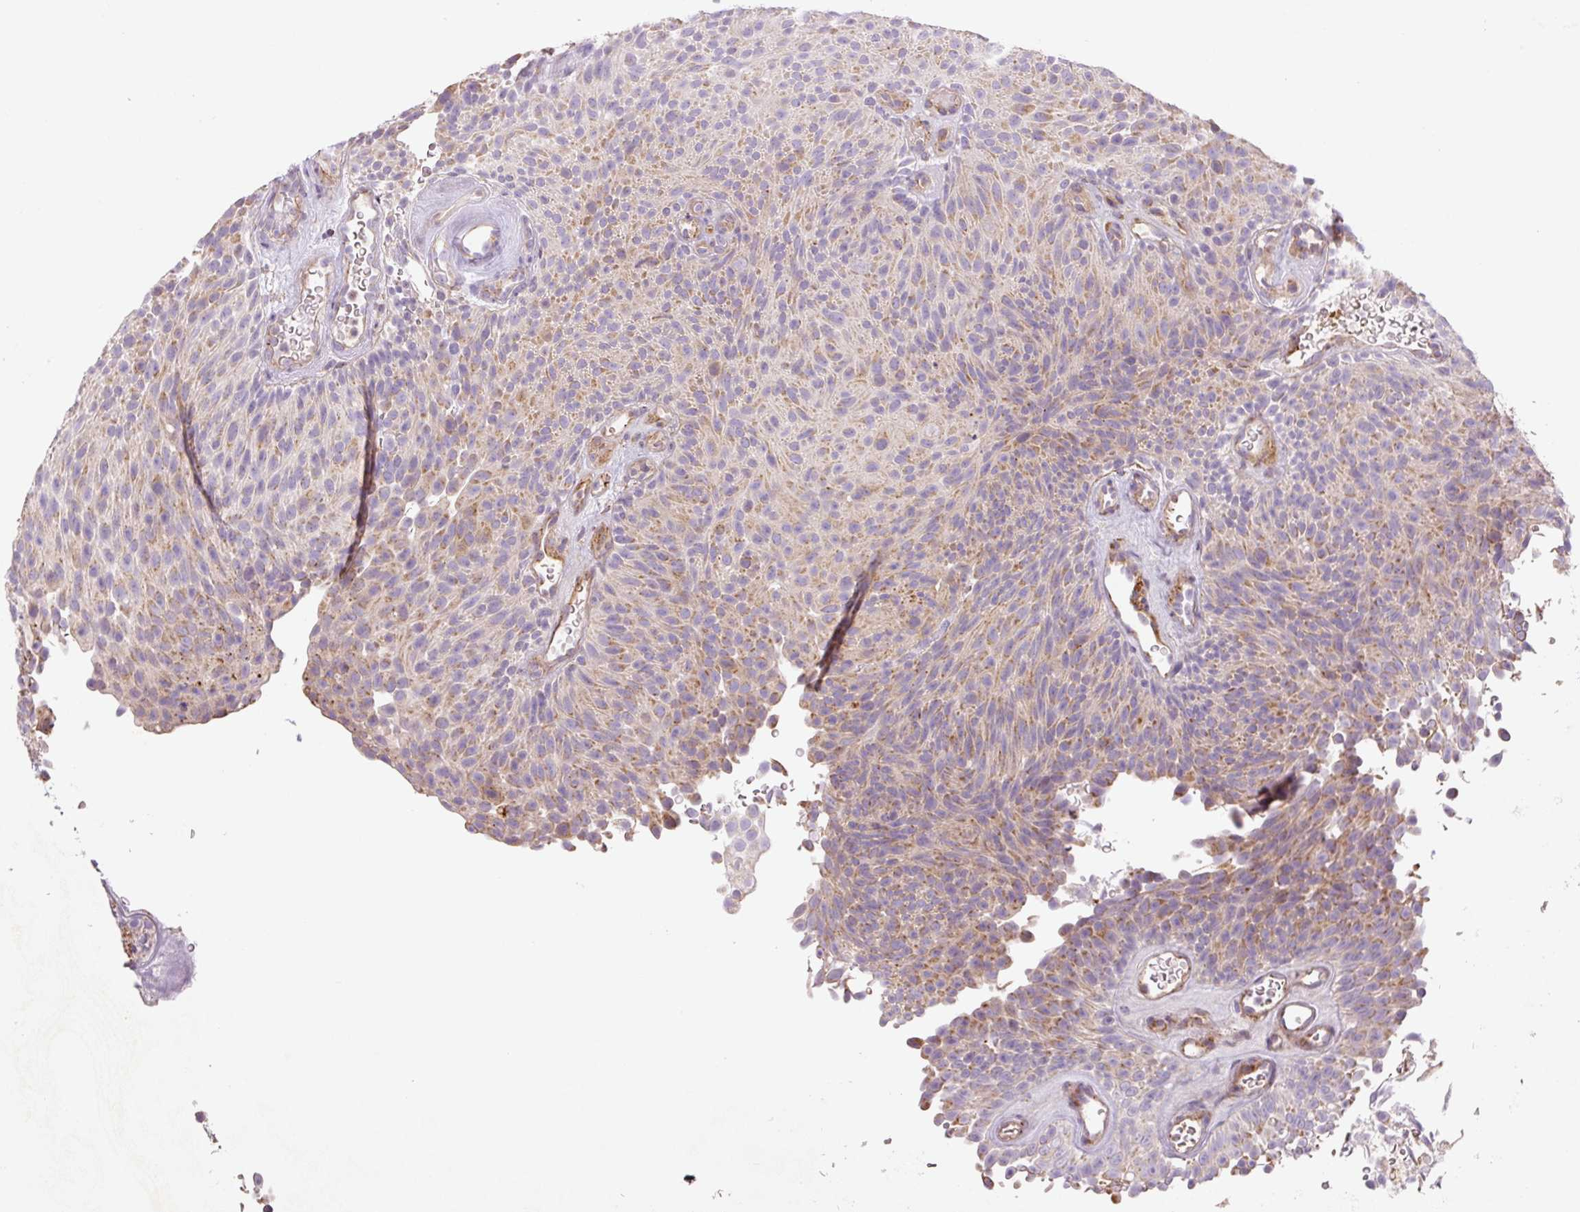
{"staining": {"intensity": "weak", "quantity": "25%-75%", "location": "cytoplasmic/membranous"}, "tissue": "urothelial cancer", "cell_type": "Tumor cells", "image_type": "cancer", "snomed": [{"axis": "morphology", "description": "Urothelial carcinoma, Low grade"}, {"axis": "topography", "description": "Urinary bladder"}], "caption": "An IHC micrograph of neoplastic tissue is shown. Protein staining in brown highlights weak cytoplasmic/membranous positivity in urothelial cancer within tumor cells. The protein of interest is stained brown, and the nuclei are stained in blue (DAB IHC with brightfield microscopy, high magnification).", "gene": "CCNI2", "patient": {"sex": "male", "age": 78}}